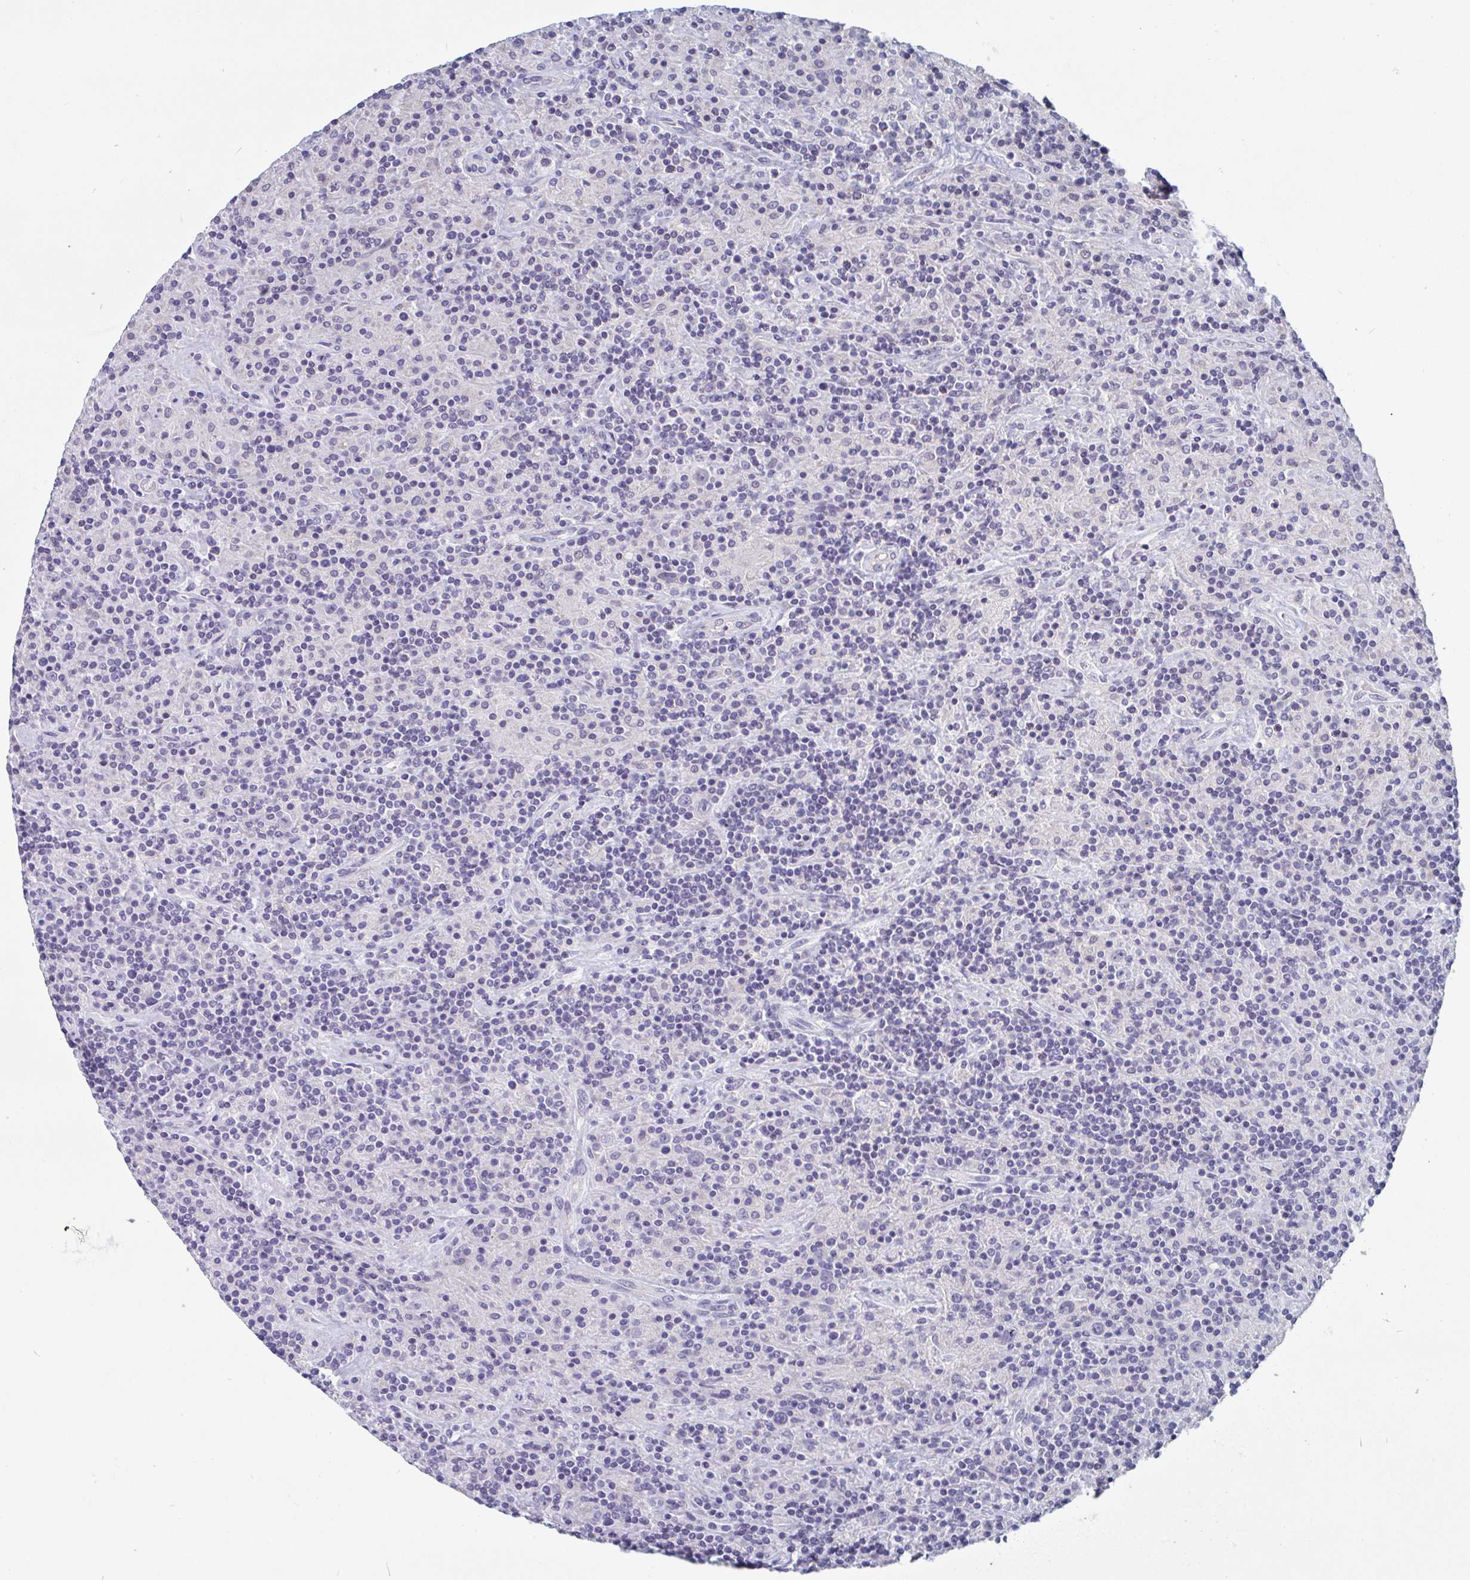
{"staining": {"intensity": "negative", "quantity": "none", "location": "none"}, "tissue": "lymphoma", "cell_type": "Tumor cells", "image_type": "cancer", "snomed": [{"axis": "morphology", "description": "Hodgkin's disease, NOS"}, {"axis": "topography", "description": "Lymph node"}], "caption": "Immunohistochemistry (IHC) micrograph of neoplastic tissue: lymphoma stained with DAB displays no significant protein expression in tumor cells. The staining is performed using DAB (3,3'-diaminobenzidine) brown chromogen with nuclei counter-stained in using hematoxylin.", "gene": "UNKL", "patient": {"sex": "male", "age": 70}}